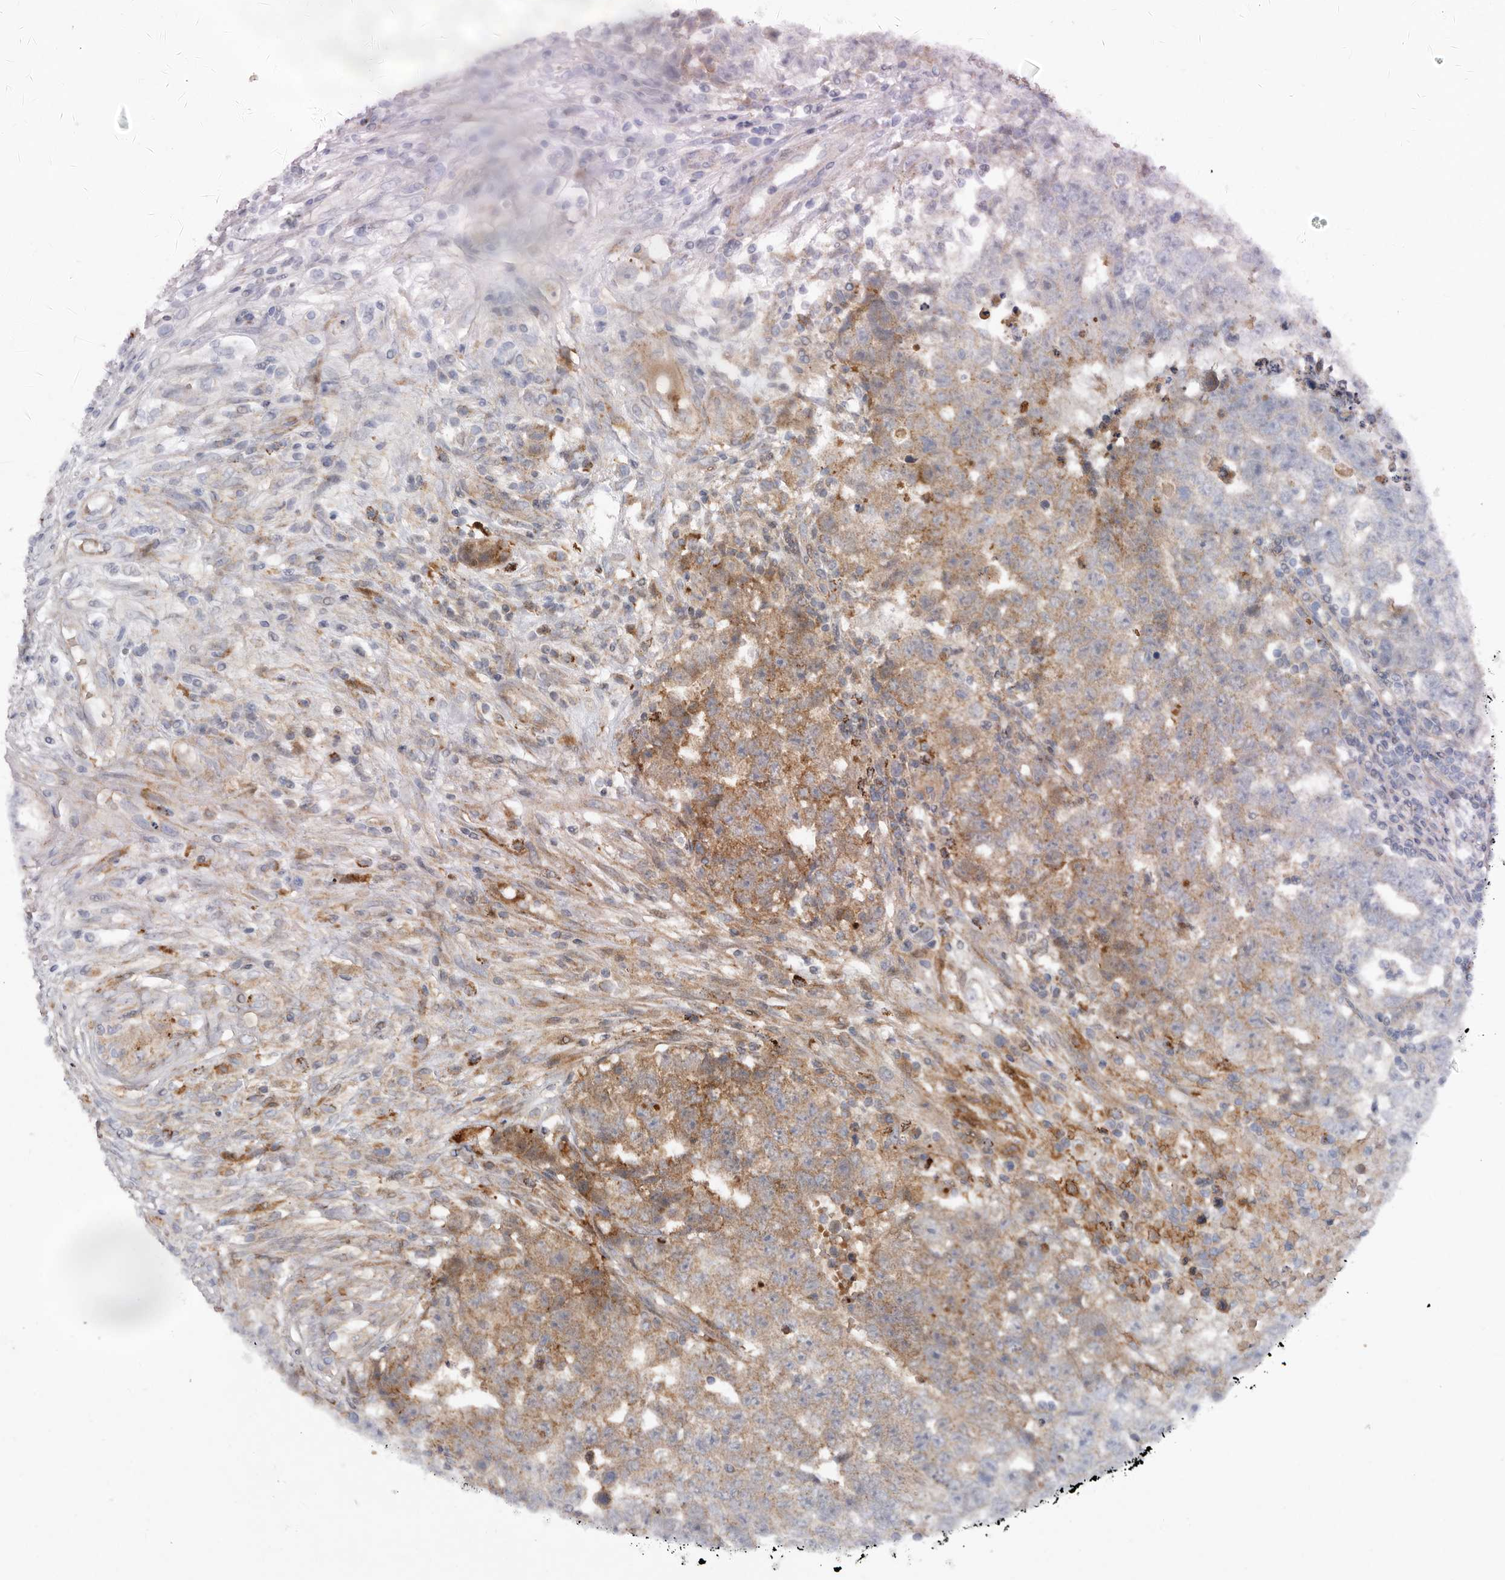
{"staining": {"intensity": "moderate", "quantity": ">75%", "location": "cytoplasmic/membranous"}, "tissue": "testis cancer", "cell_type": "Tumor cells", "image_type": "cancer", "snomed": [{"axis": "morphology", "description": "Carcinoma, Embryonal, NOS"}, {"axis": "topography", "description": "Testis"}], "caption": "Human testis cancer (embryonal carcinoma) stained for a protein (brown) reveals moderate cytoplasmic/membranous positive staining in about >75% of tumor cells.", "gene": "GOT1L1", "patient": {"sex": "male", "age": 25}}